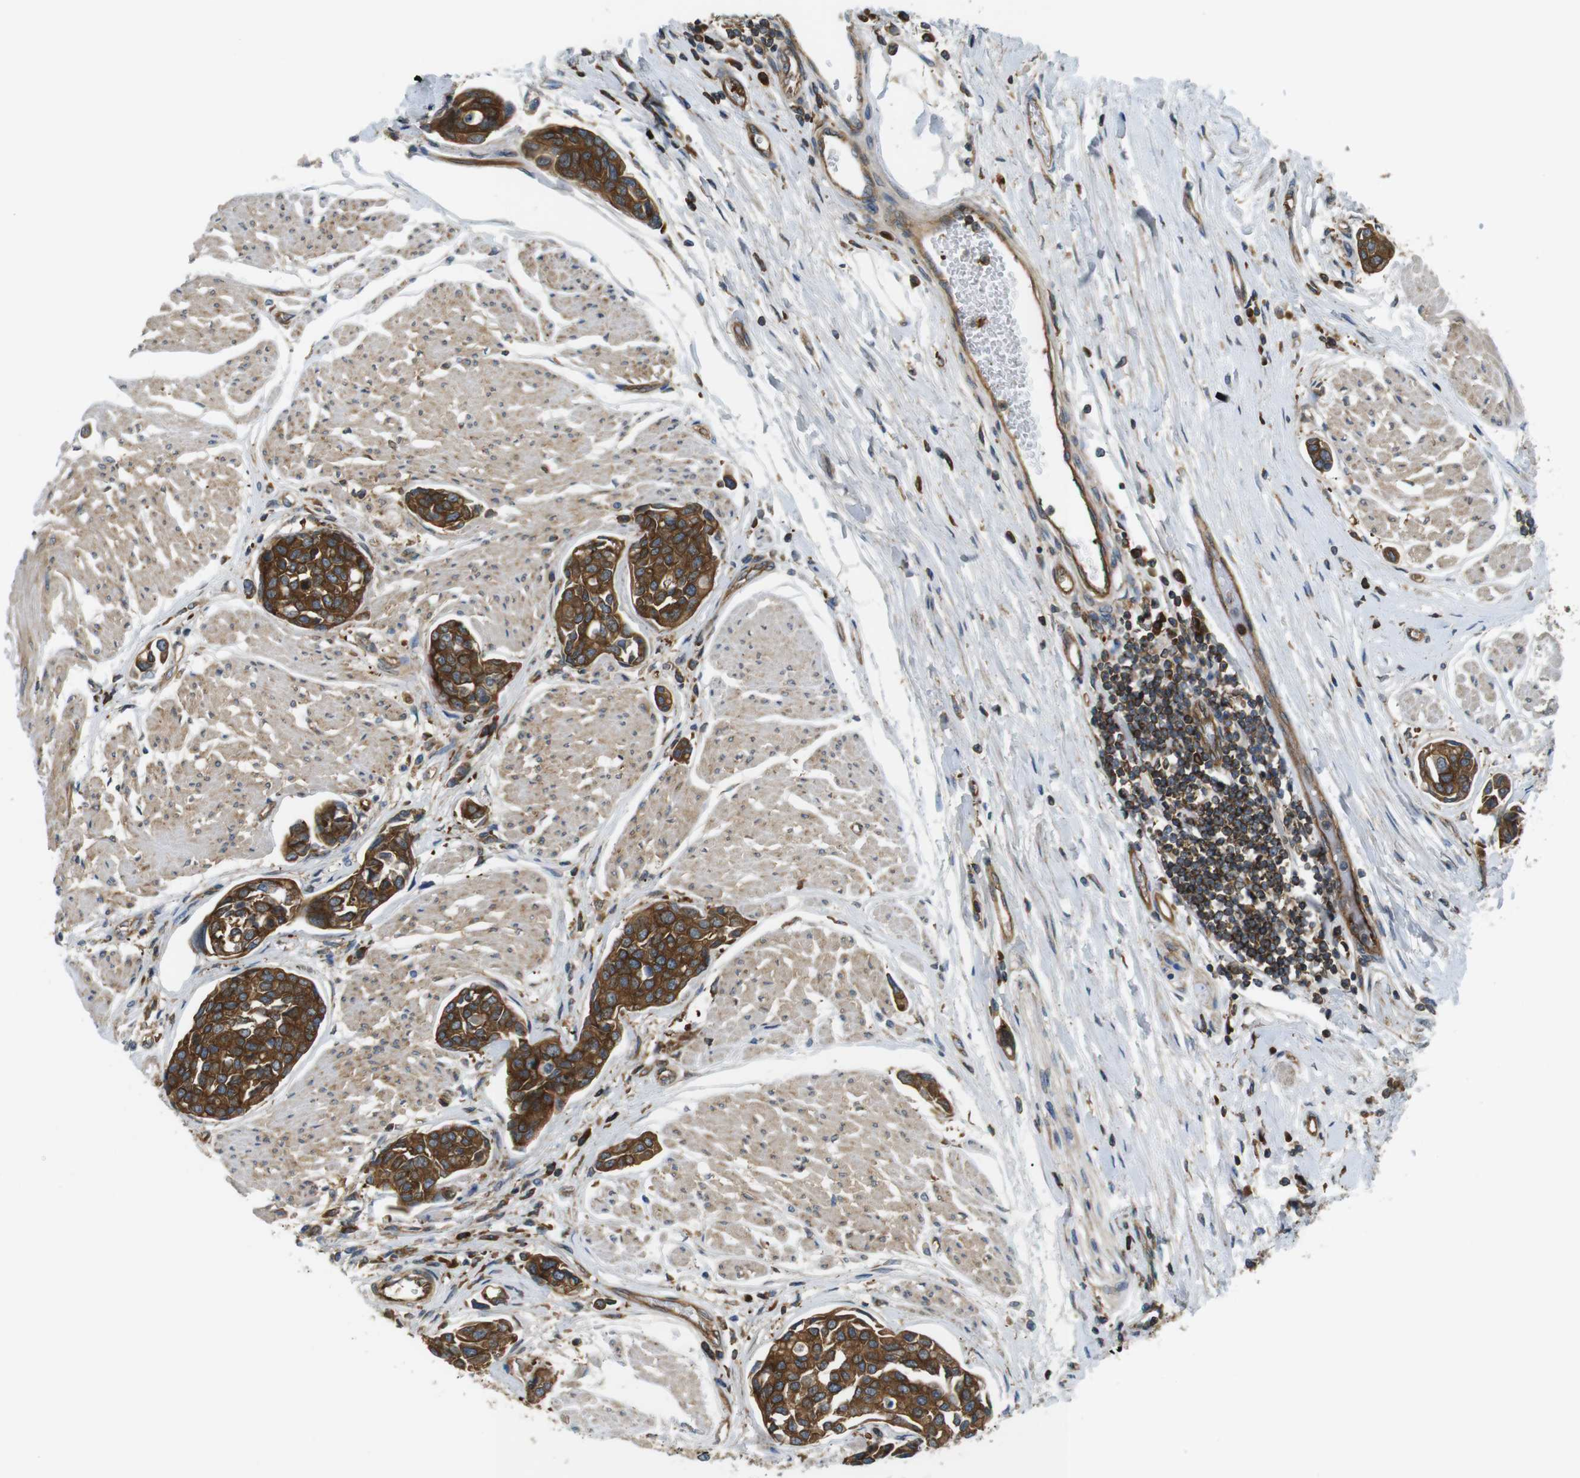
{"staining": {"intensity": "strong", "quantity": ">75%", "location": "cytoplasmic/membranous"}, "tissue": "urothelial cancer", "cell_type": "Tumor cells", "image_type": "cancer", "snomed": [{"axis": "morphology", "description": "Urothelial carcinoma, High grade"}, {"axis": "topography", "description": "Urinary bladder"}], "caption": "Protein expression analysis of human urothelial cancer reveals strong cytoplasmic/membranous expression in approximately >75% of tumor cells.", "gene": "TSC1", "patient": {"sex": "male", "age": 78}}